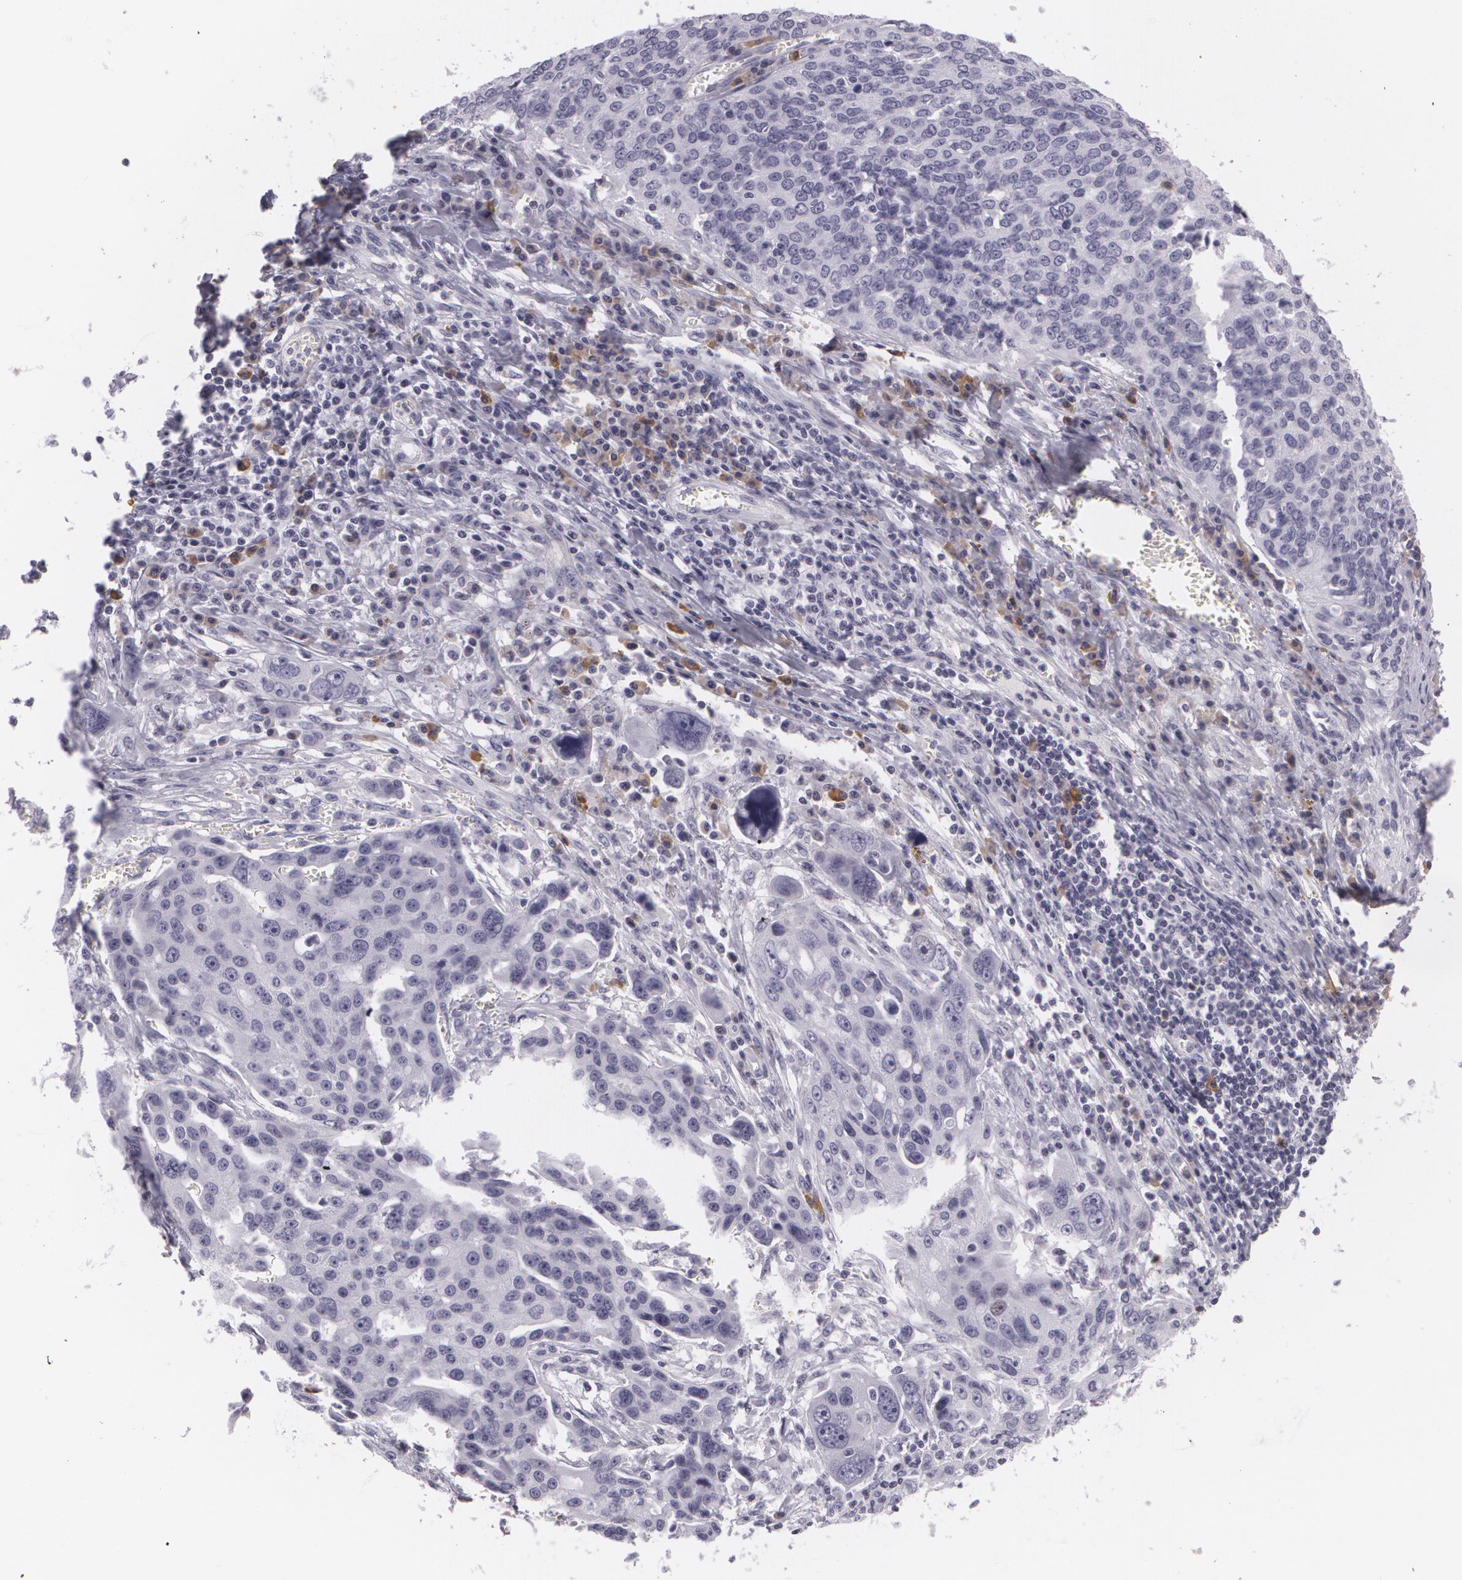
{"staining": {"intensity": "negative", "quantity": "none", "location": "none"}, "tissue": "ovarian cancer", "cell_type": "Tumor cells", "image_type": "cancer", "snomed": [{"axis": "morphology", "description": "Carcinoma, endometroid"}, {"axis": "topography", "description": "Ovary"}], "caption": "High power microscopy micrograph of an IHC image of ovarian cancer (endometroid carcinoma), revealing no significant staining in tumor cells.", "gene": "MAP2", "patient": {"sex": "female", "age": 75}}